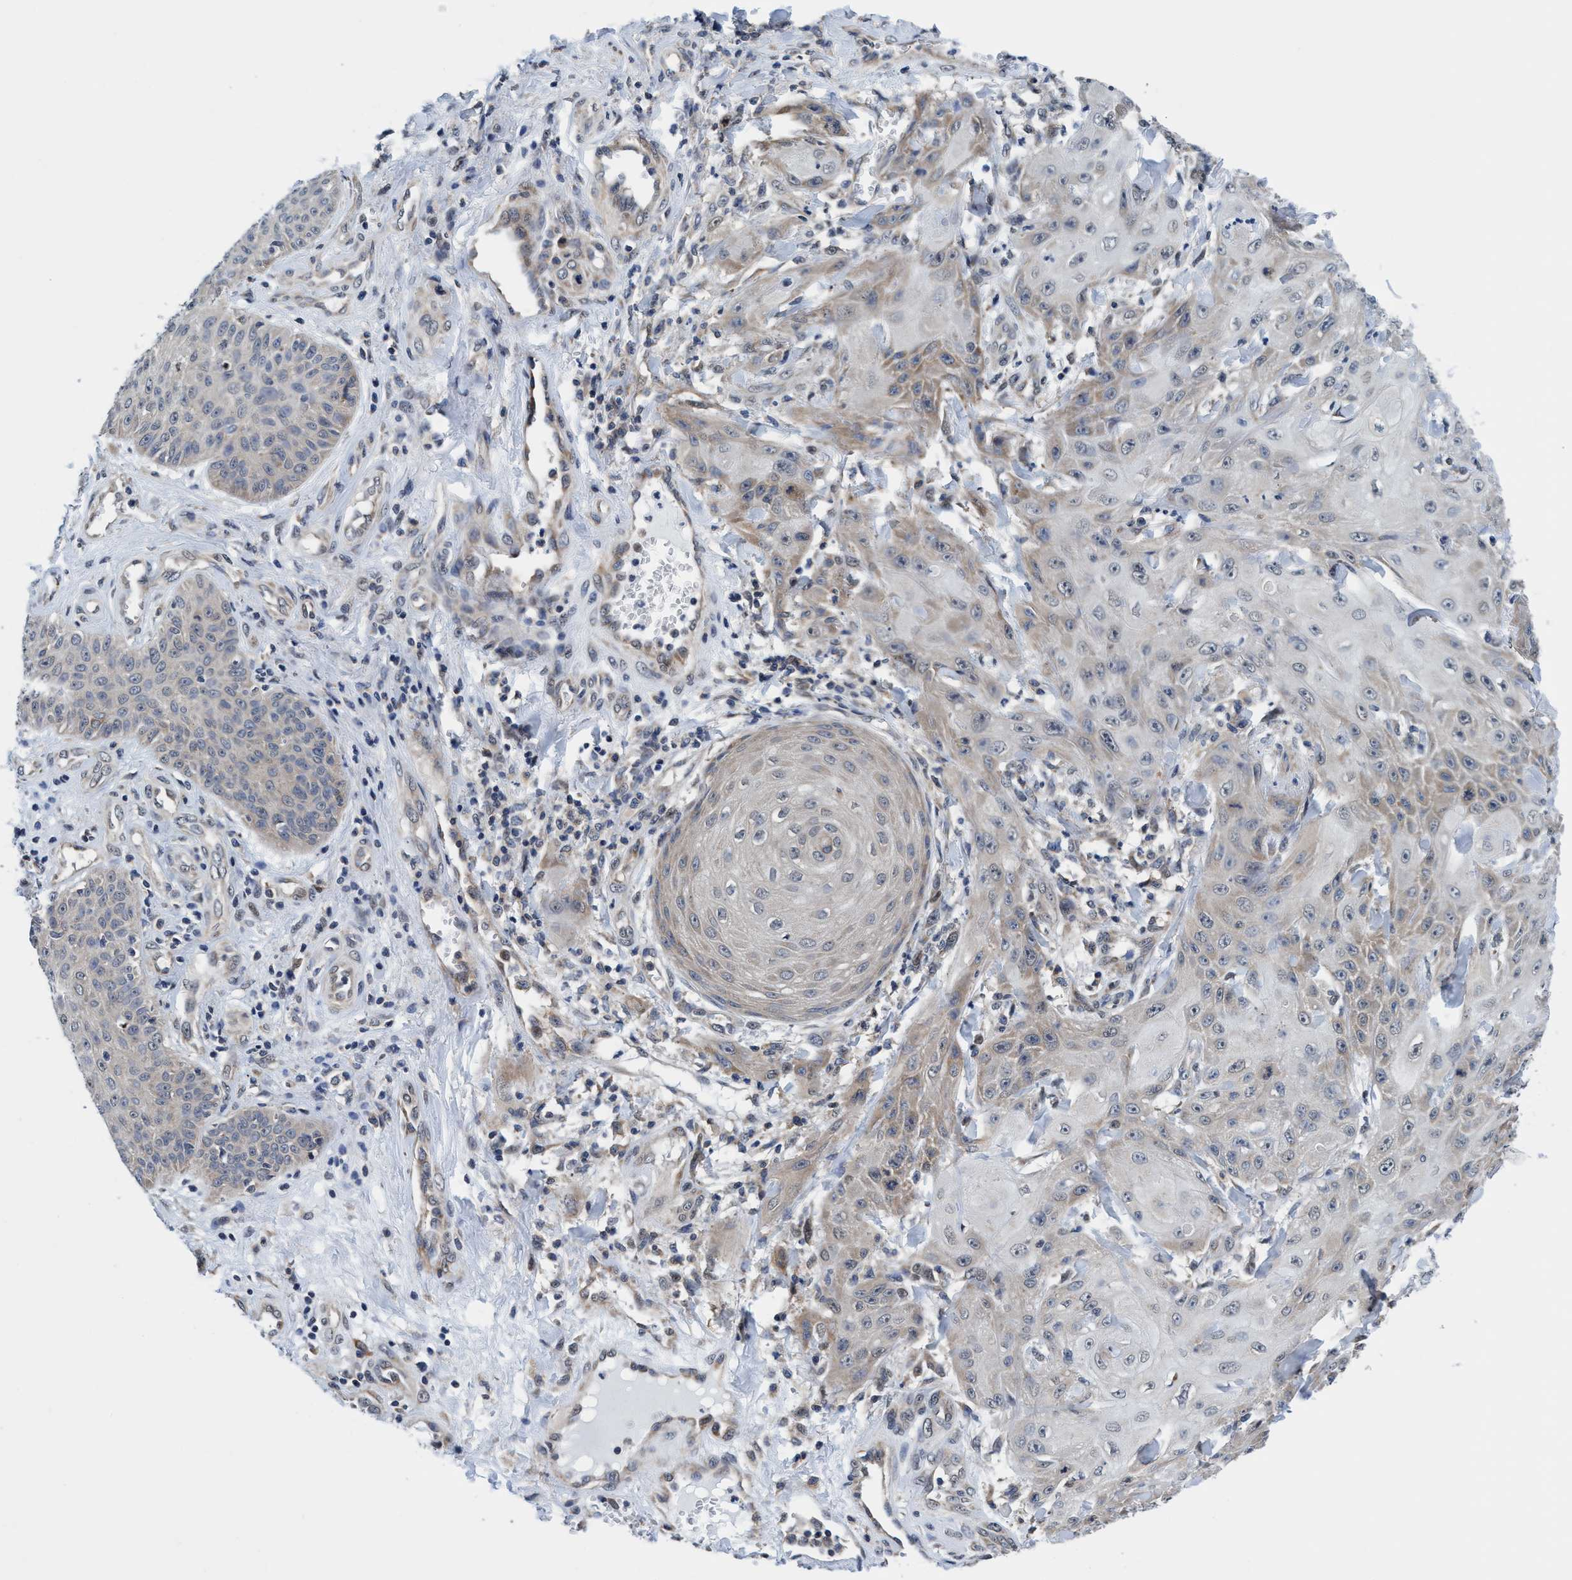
{"staining": {"intensity": "weak", "quantity": "<25%", "location": "cytoplasmic/membranous"}, "tissue": "skin cancer", "cell_type": "Tumor cells", "image_type": "cancer", "snomed": [{"axis": "morphology", "description": "Squamous cell carcinoma, NOS"}, {"axis": "topography", "description": "Skin"}], "caption": "Immunohistochemistry (IHC) of human squamous cell carcinoma (skin) displays no positivity in tumor cells. The staining is performed using DAB brown chromogen with nuclei counter-stained in using hematoxylin.", "gene": "AGAP2", "patient": {"sex": "male", "age": 74}}